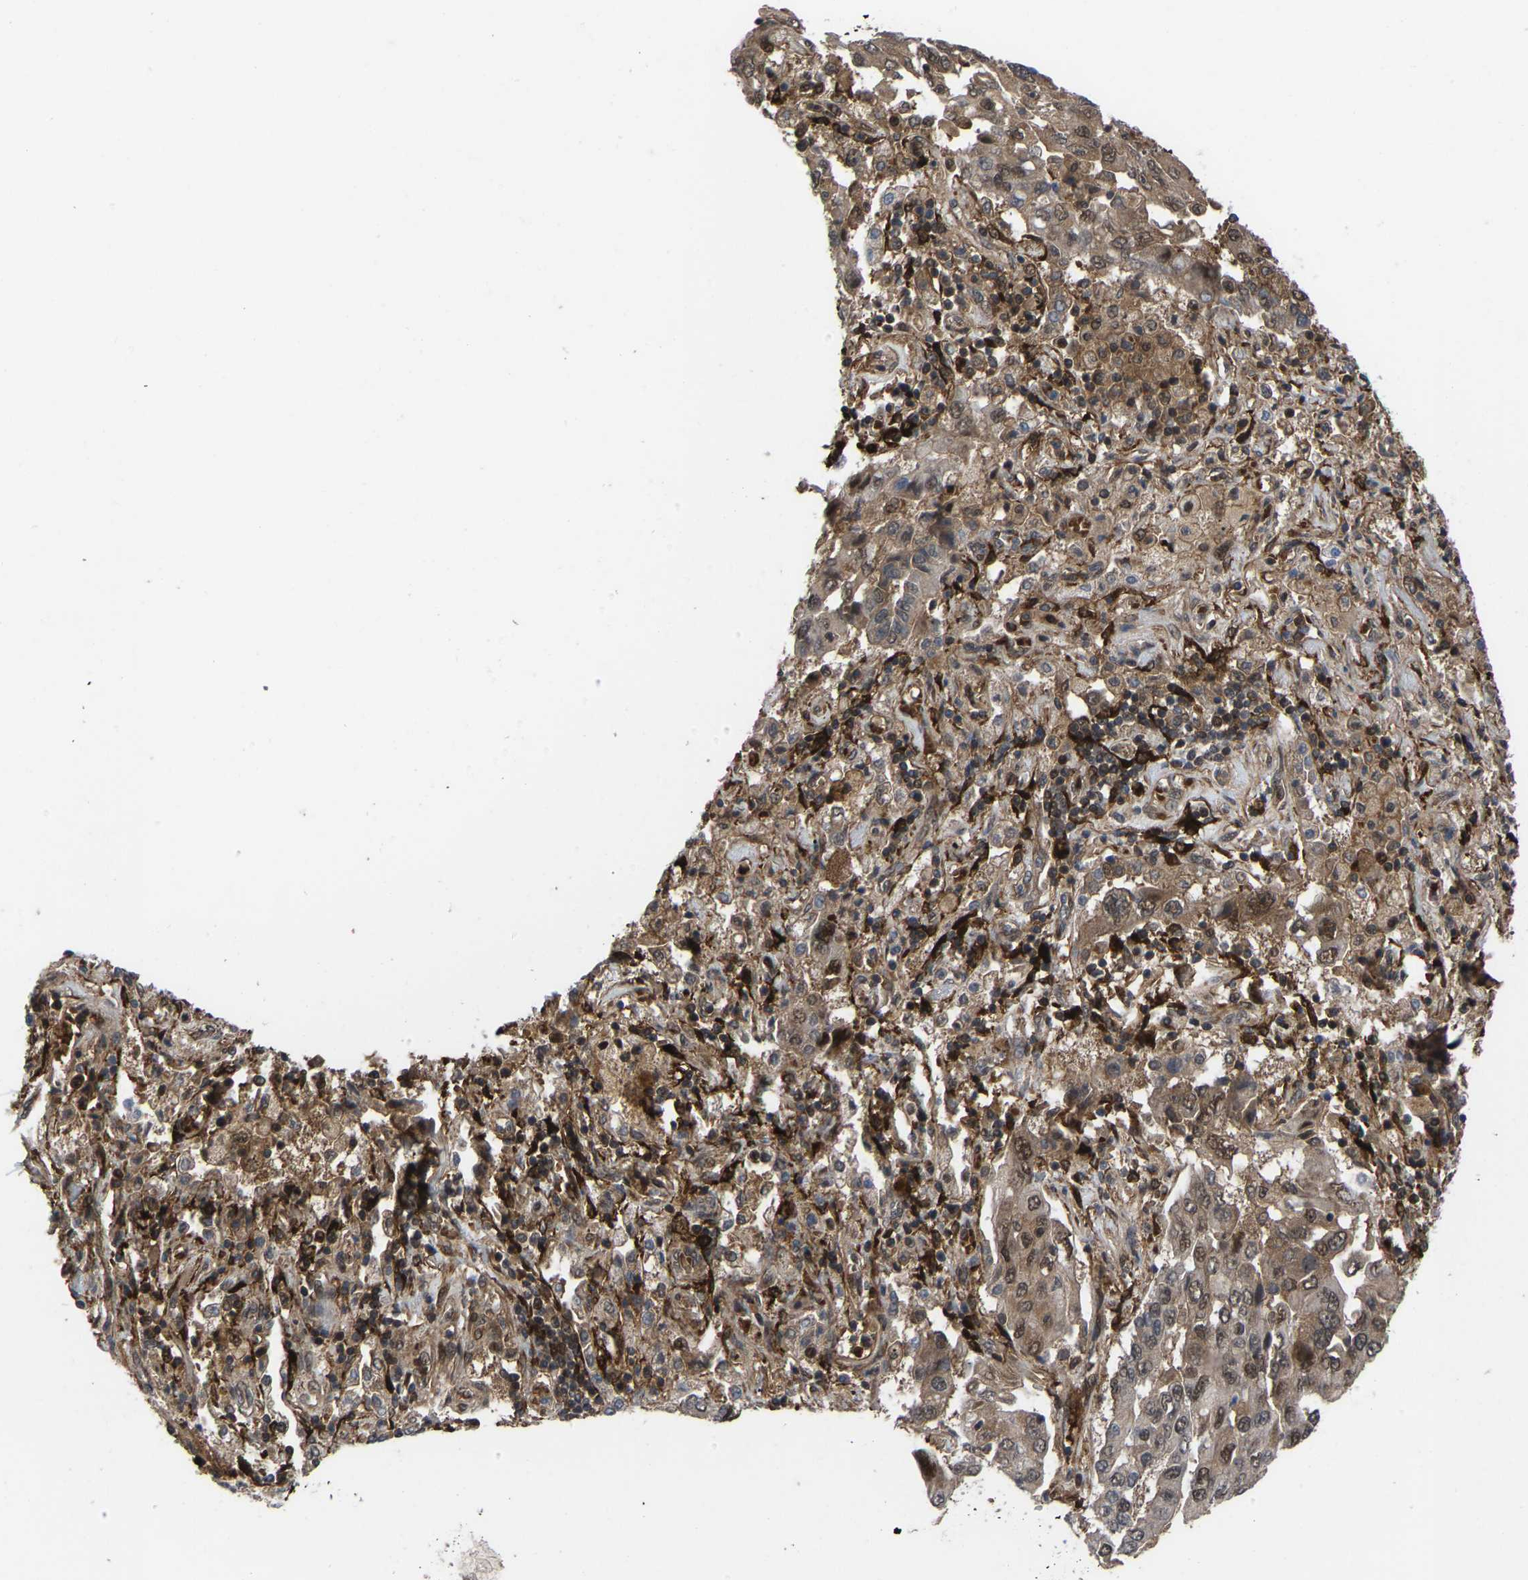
{"staining": {"intensity": "moderate", "quantity": ">75%", "location": "cytoplasmic/membranous,nuclear"}, "tissue": "lung cancer", "cell_type": "Tumor cells", "image_type": "cancer", "snomed": [{"axis": "morphology", "description": "Adenocarcinoma, NOS"}, {"axis": "topography", "description": "Lung"}], "caption": "Lung cancer stained for a protein demonstrates moderate cytoplasmic/membranous and nuclear positivity in tumor cells. (DAB (3,3'-diaminobenzidine) IHC with brightfield microscopy, high magnification).", "gene": "CYP7B1", "patient": {"sex": "female", "age": 65}}